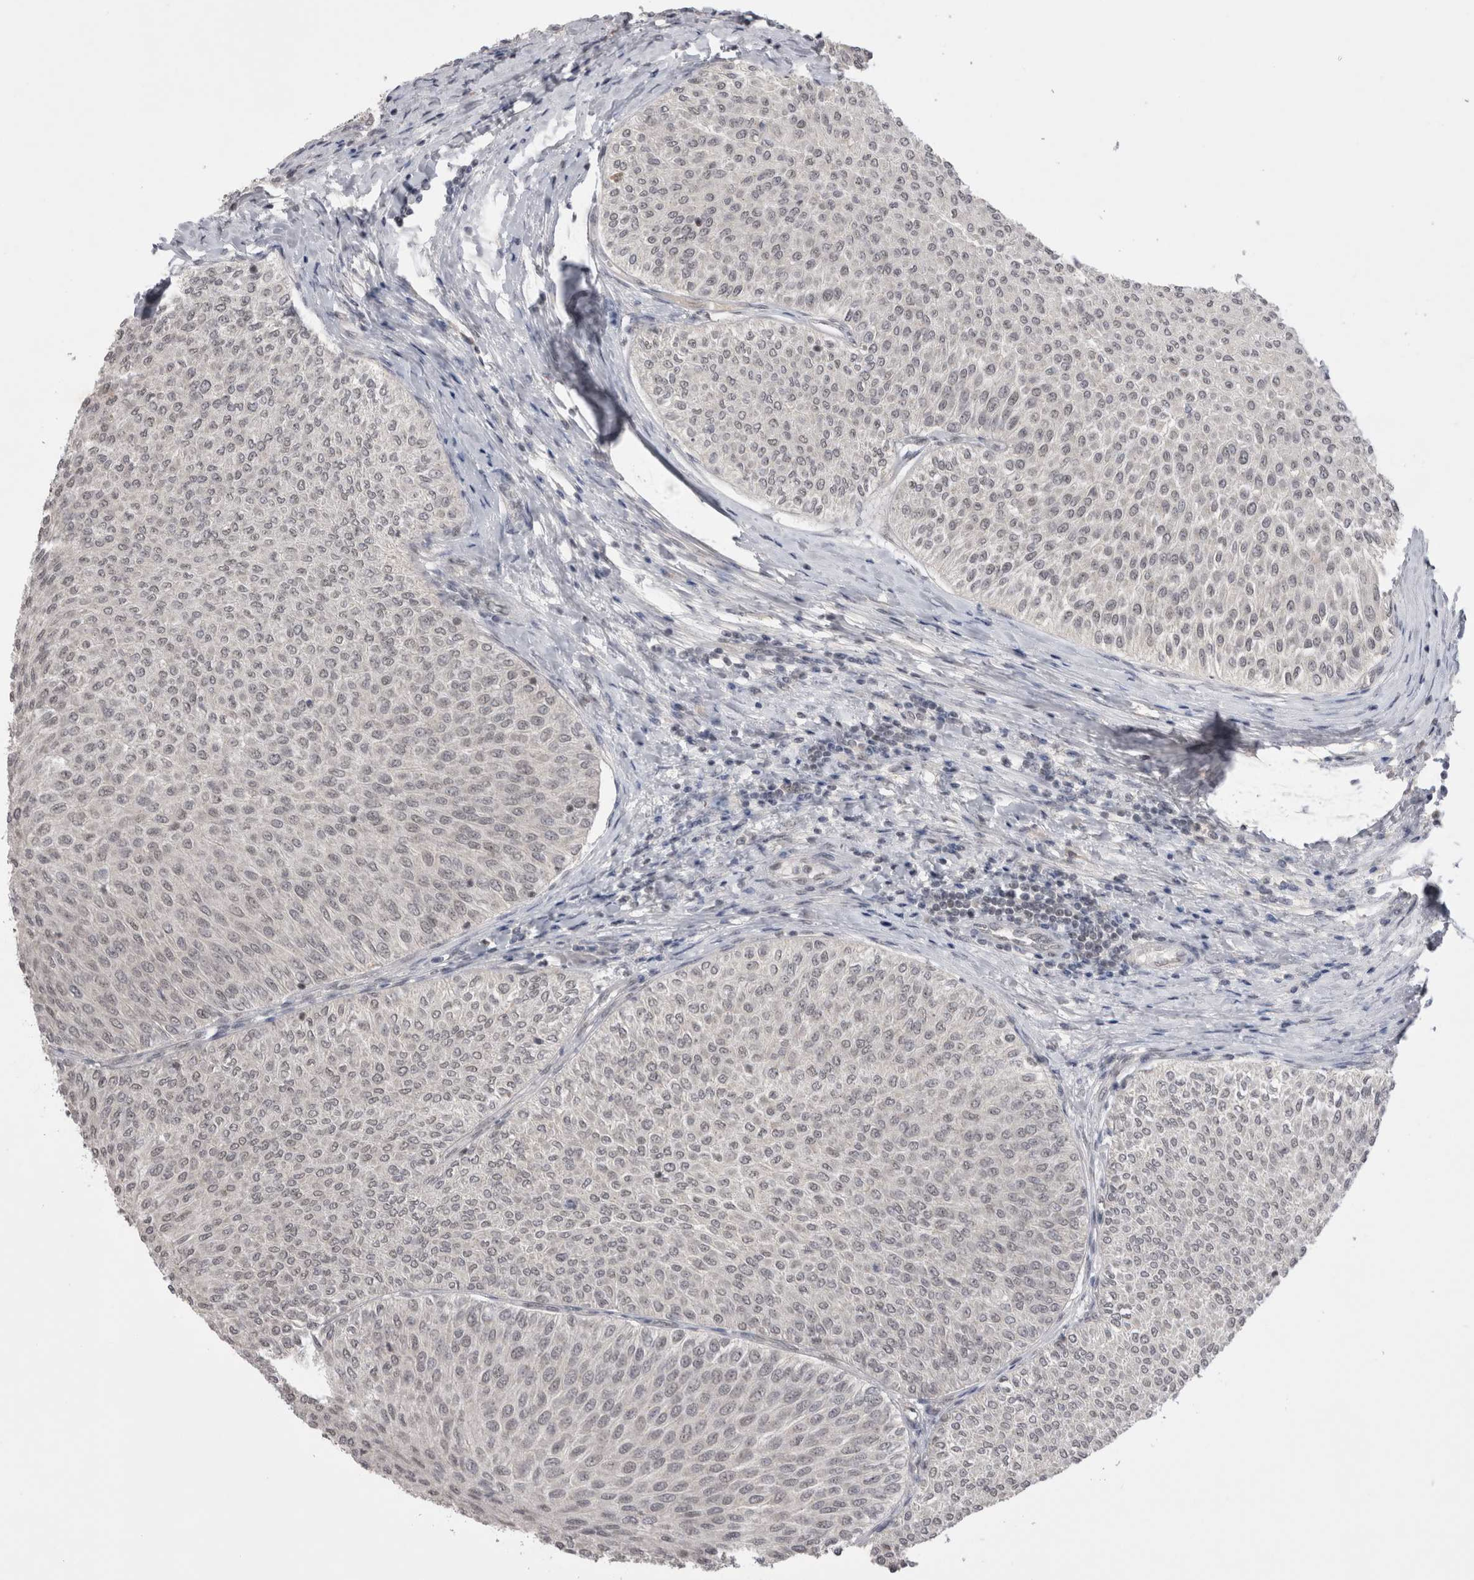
{"staining": {"intensity": "negative", "quantity": "none", "location": "none"}, "tissue": "urothelial cancer", "cell_type": "Tumor cells", "image_type": "cancer", "snomed": [{"axis": "morphology", "description": "Urothelial carcinoma, Low grade"}, {"axis": "topography", "description": "Urinary bladder"}], "caption": "Tumor cells are negative for brown protein staining in low-grade urothelial carcinoma. The staining was performed using DAB to visualize the protein expression in brown, while the nuclei were stained in blue with hematoxylin (Magnification: 20x).", "gene": "DAXX", "patient": {"sex": "male", "age": 78}}